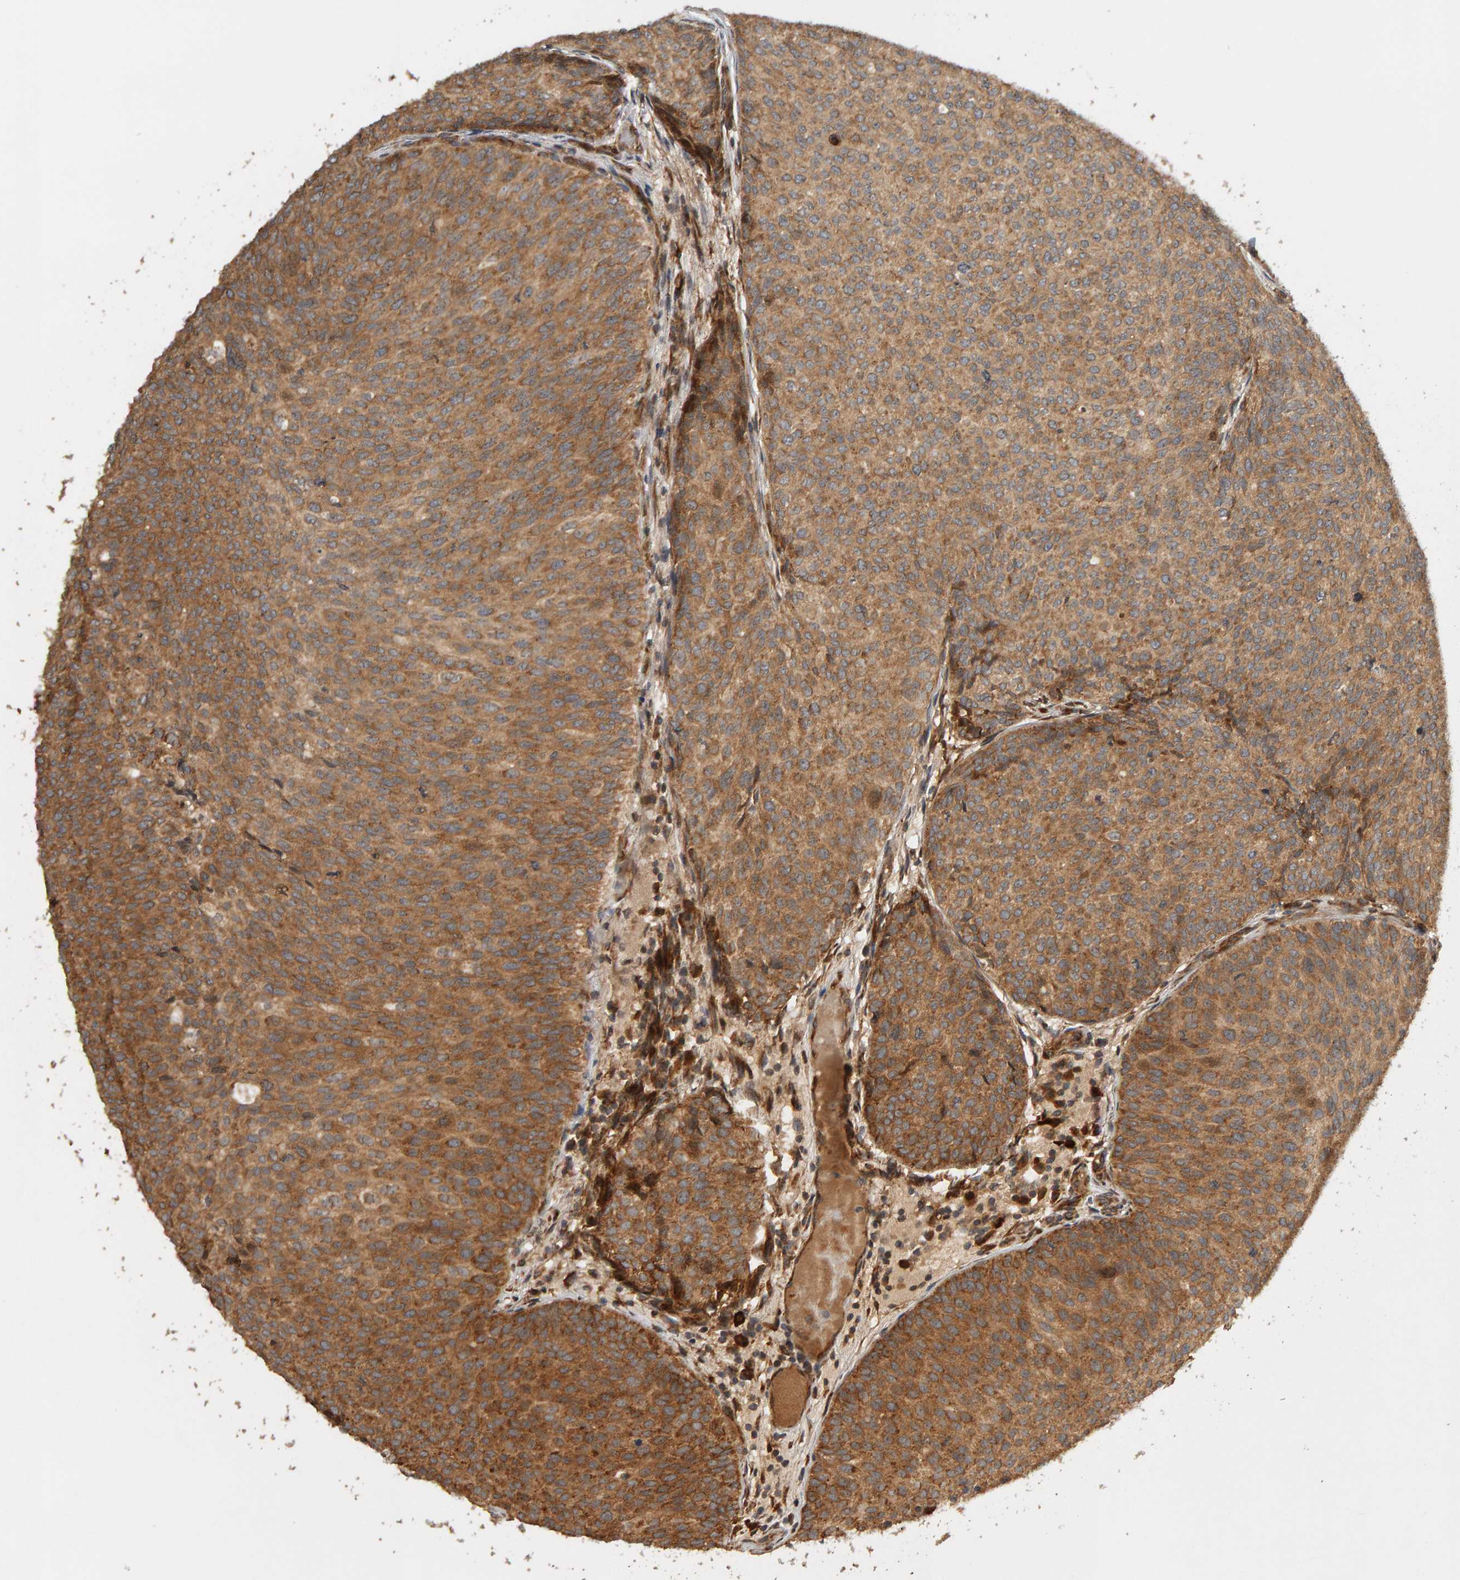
{"staining": {"intensity": "moderate", "quantity": ">75%", "location": "cytoplasmic/membranous"}, "tissue": "urothelial cancer", "cell_type": "Tumor cells", "image_type": "cancer", "snomed": [{"axis": "morphology", "description": "Urothelial carcinoma, Low grade"}, {"axis": "topography", "description": "Urinary bladder"}], "caption": "Moderate cytoplasmic/membranous positivity for a protein is identified in approximately >75% of tumor cells of low-grade urothelial carcinoma using IHC.", "gene": "ZFAND1", "patient": {"sex": "male", "age": 86}}